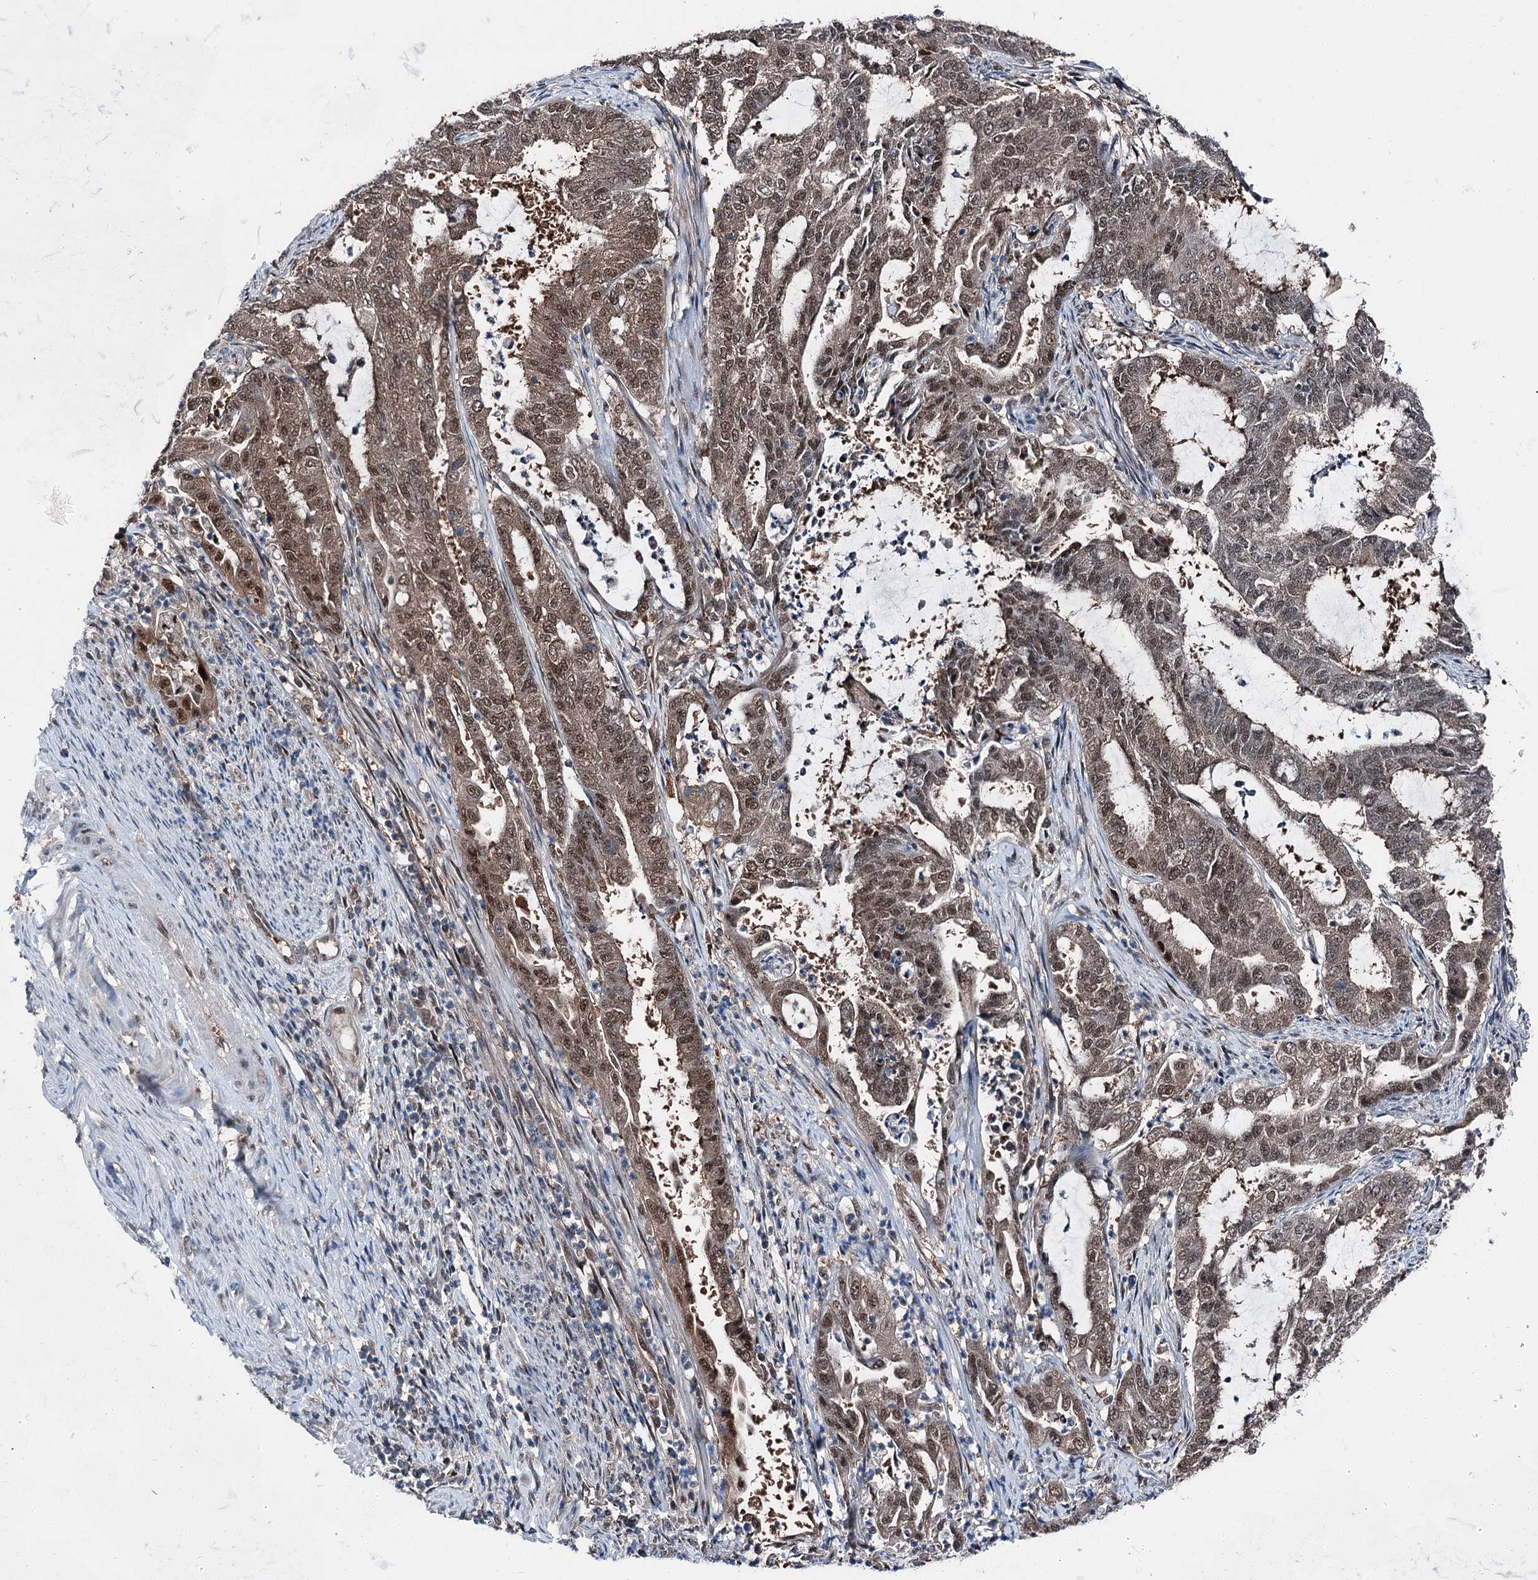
{"staining": {"intensity": "moderate", "quantity": ">75%", "location": "nuclear"}, "tissue": "endometrial cancer", "cell_type": "Tumor cells", "image_type": "cancer", "snomed": [{"axis": "morphology", "description": "Adenocarcinoma, NOS"}, {"axis": "topography", "description": "Endometrium"}], "caption": "Endometrial cancer (adenocarcinoma) stained with DAB (3,3'-diaminobenzidine) IHC reveals medium levels of moderate nuclear expression in approximately >75% of tumor cells. (DAB (3,3'-diaminobenzidine) IHC with brightfield microscopy, high magnification).", "gene": "PSMD13", "patient": {"sex": "female", "age": 51}}